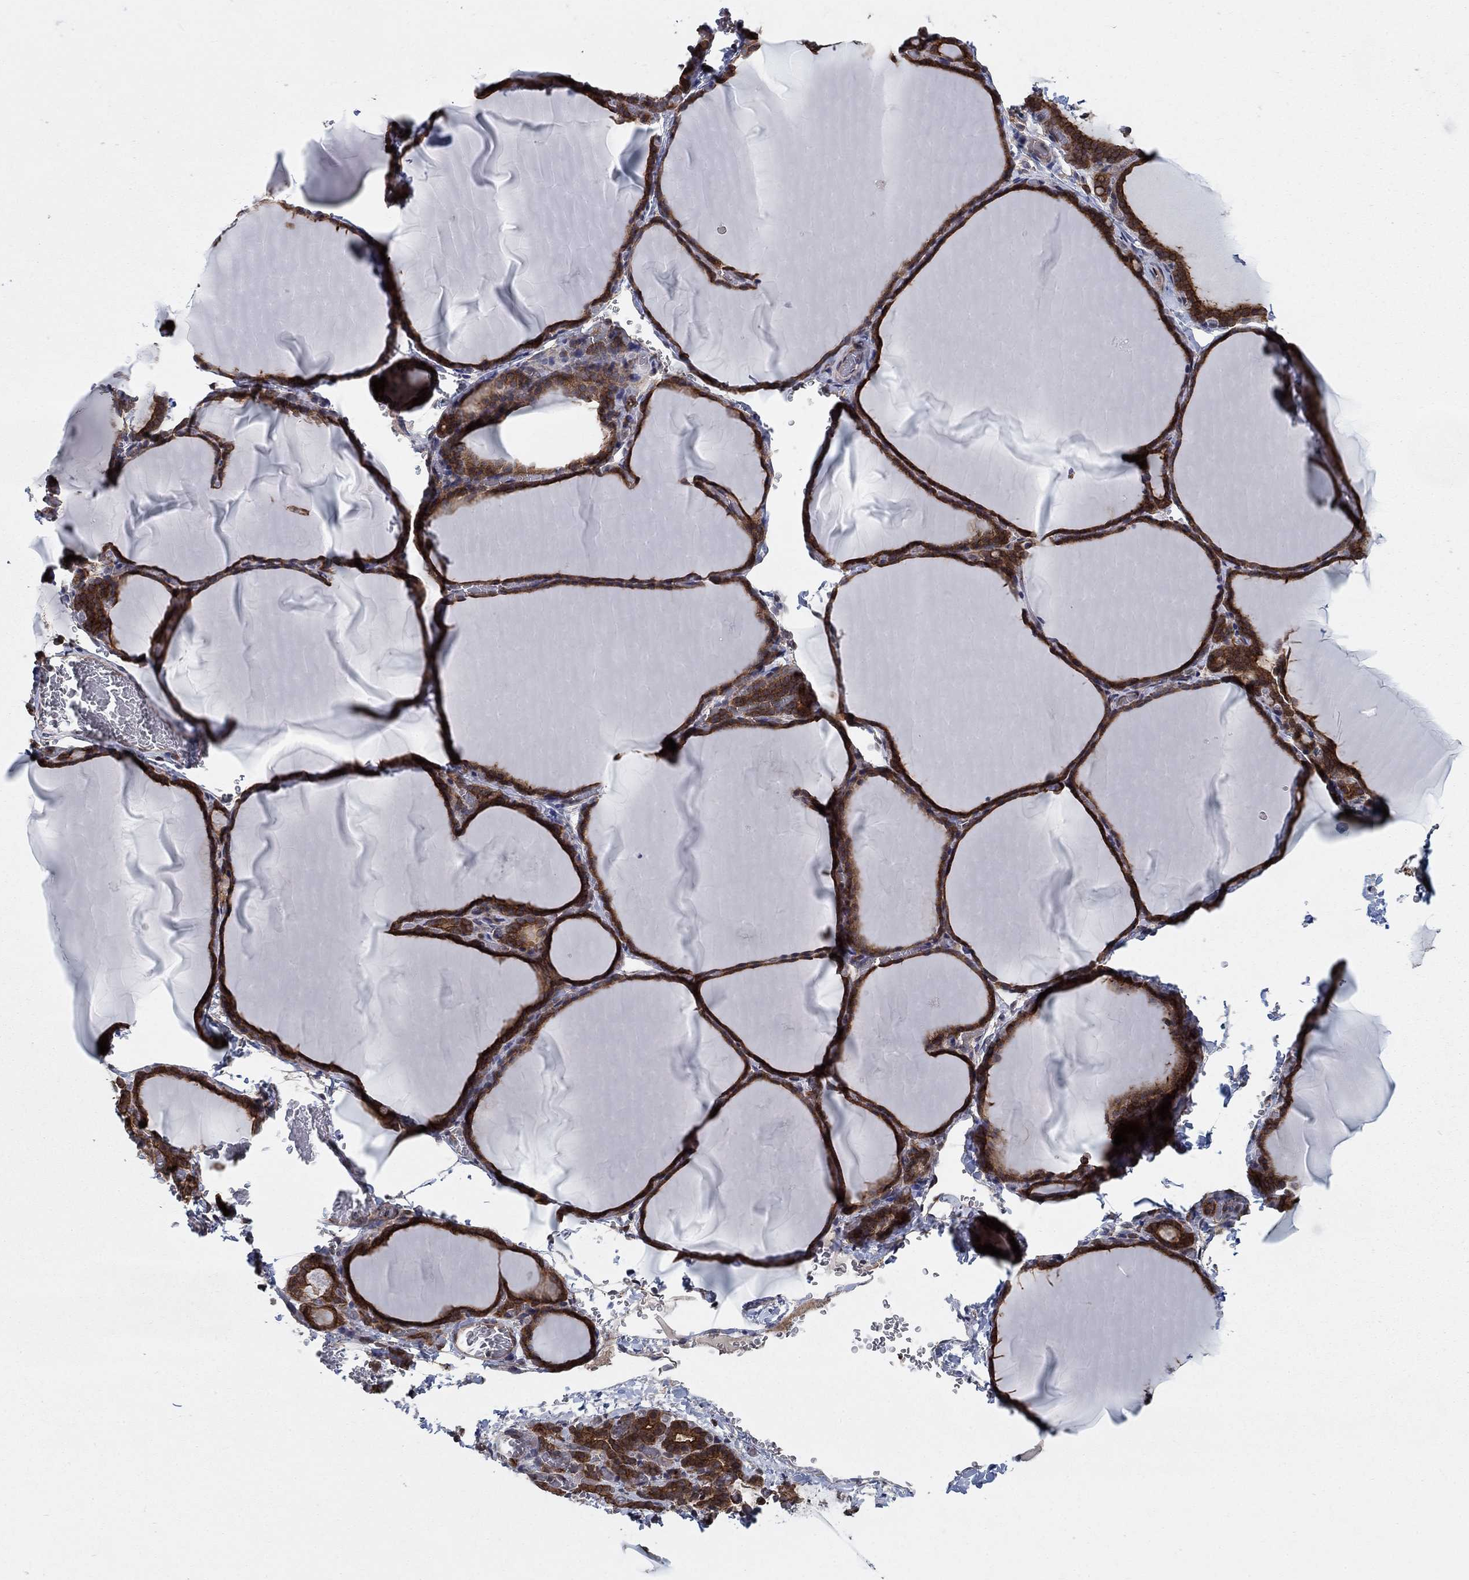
{"staining": {"intensity": "strong", "quantity": ">75%", "location": "cytoplasmic/membranous"}, "tissue": "thyroid gland", "cell_type": "Glandular cells", "image_type": "normal", "snomed": [{"axis": "morphology", "description": "Normal tissue, NOS"}, {"axis": "morphology", "description": "Hyperplasia, NOS"}, {"axis": "topography", "description": "Thyroid gland"}], "caption": "Immunohistochemistry (IHC) image of benign human thyroid gland stained for a protein (brown), which demonstrates high levels of strong cytoplasmic/membranous staining in about >75% of glandular cells.", "gene": "SH3RF1", "patient": {"sex": "female", "age": 27}}